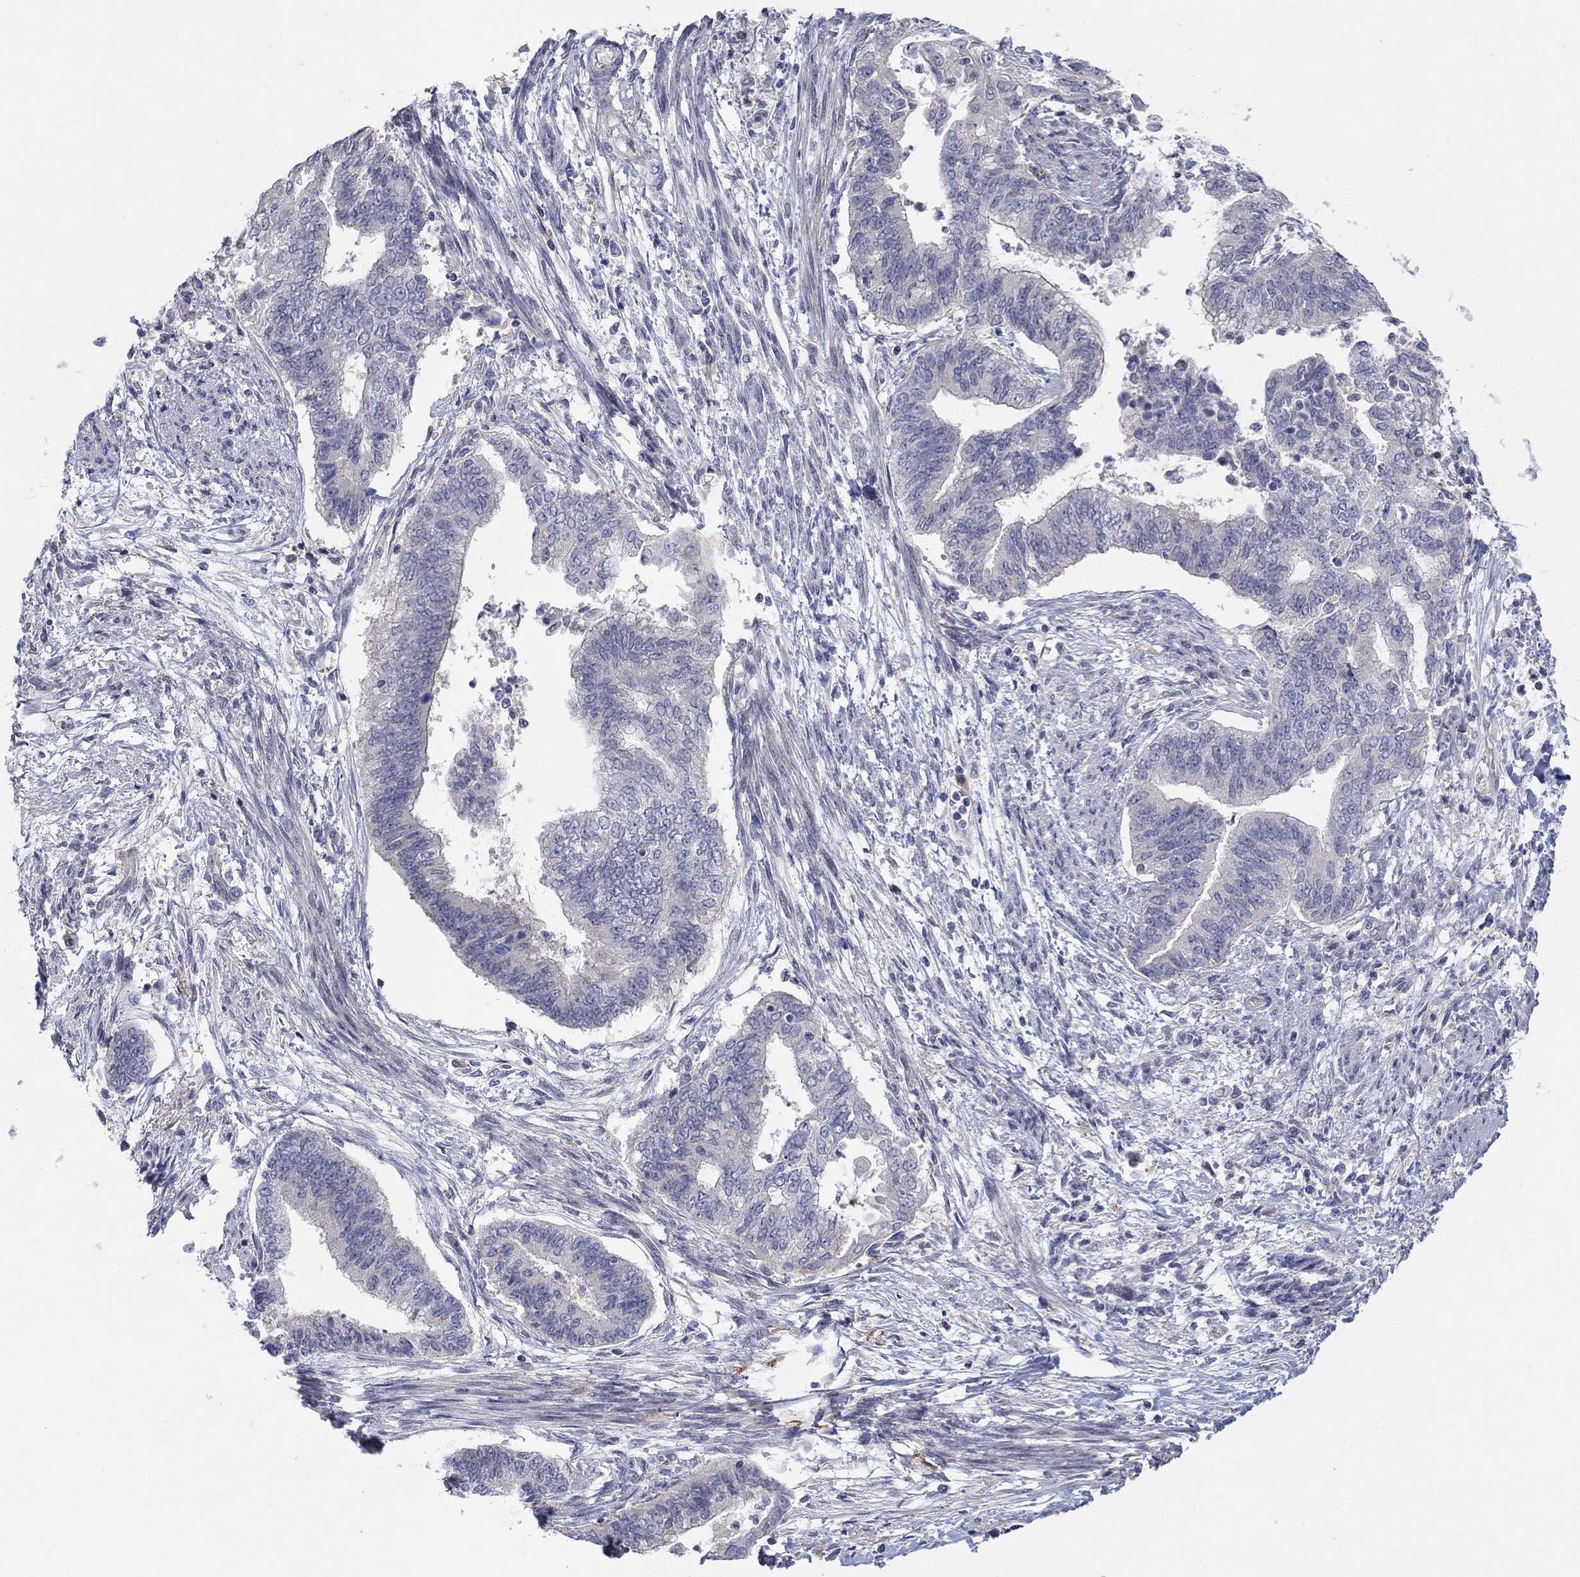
{"staining": {"intensity": "negative", "quantity": "none", "location": "none"}, "tissue": "endometrial cancer", "cell_type": "Tumor cells", "image_type": "cancer", "snomed": [{"axis": "morphology", "description": "Adenocarcinoma, NOS"}, {"axis": "topography", "description": "Endometrium"}], "caption": "DAB immunohistochemical staining of human endometrial adenocarcinoma exhibits no significant positivity in tumor cells. (Immunohistochemistry, brightfield microscopy, high magnification).", "gene": "AMN1", "patient": {"sex": "female", "age": 65}}